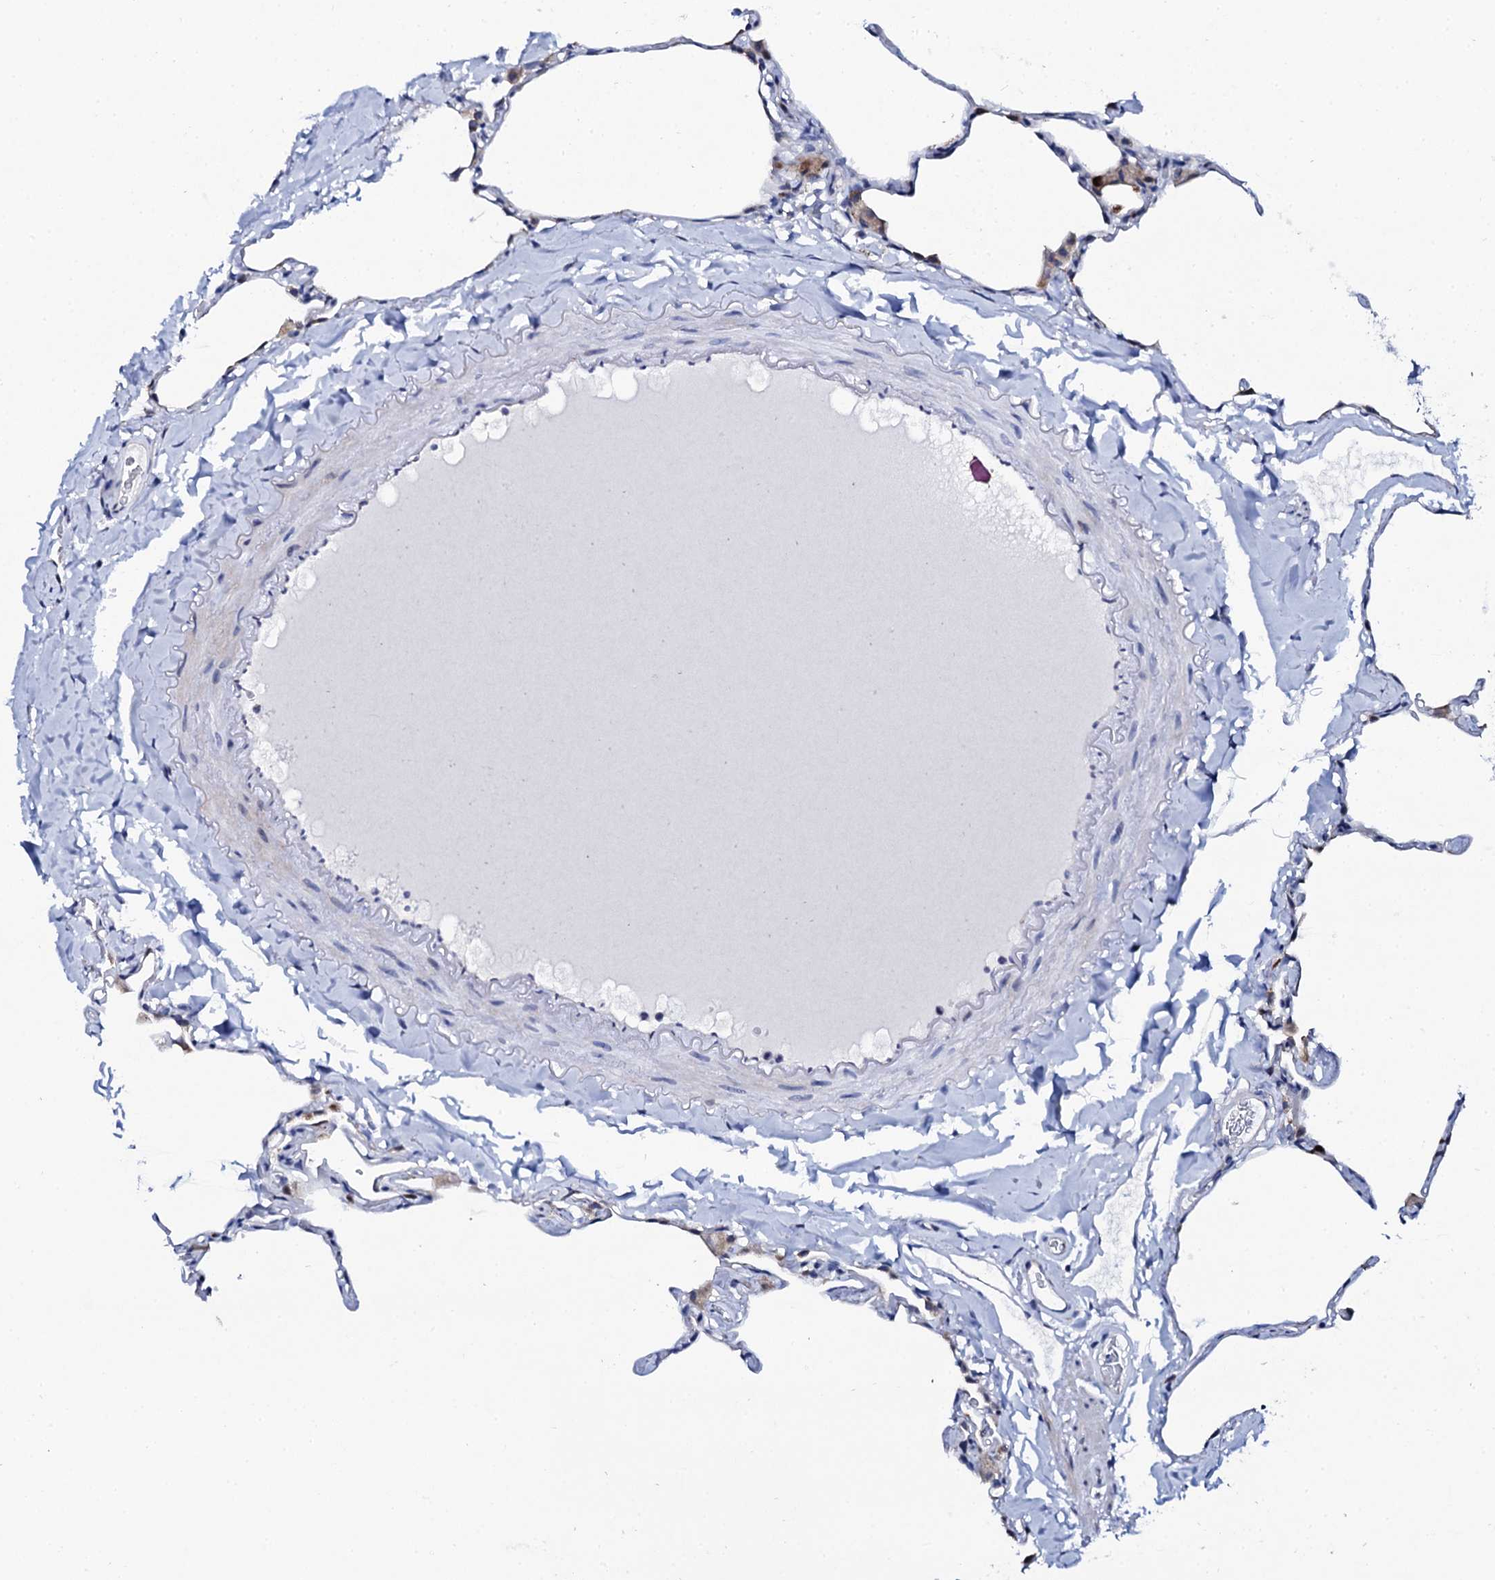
{"staining": {"intensity": "negative", "quantity": "none", "location": "none"}, "tissue": "lung", "cell_type": "Alveolar cells", "image_type": "normal", "snomed": [{"axis": "morphology", "description": "Normal tissue, NOS"}, {"axis": "topography", "description": "Lung"}], "caption": "IHC photomicrograph of benign lung: human lung stained with DAB (3,3'-diaminobenzidine) displays no significant protein staining in alveolar cells.", "gene": "NUDT13", "patient": {"sex": "male", "age": 65}}